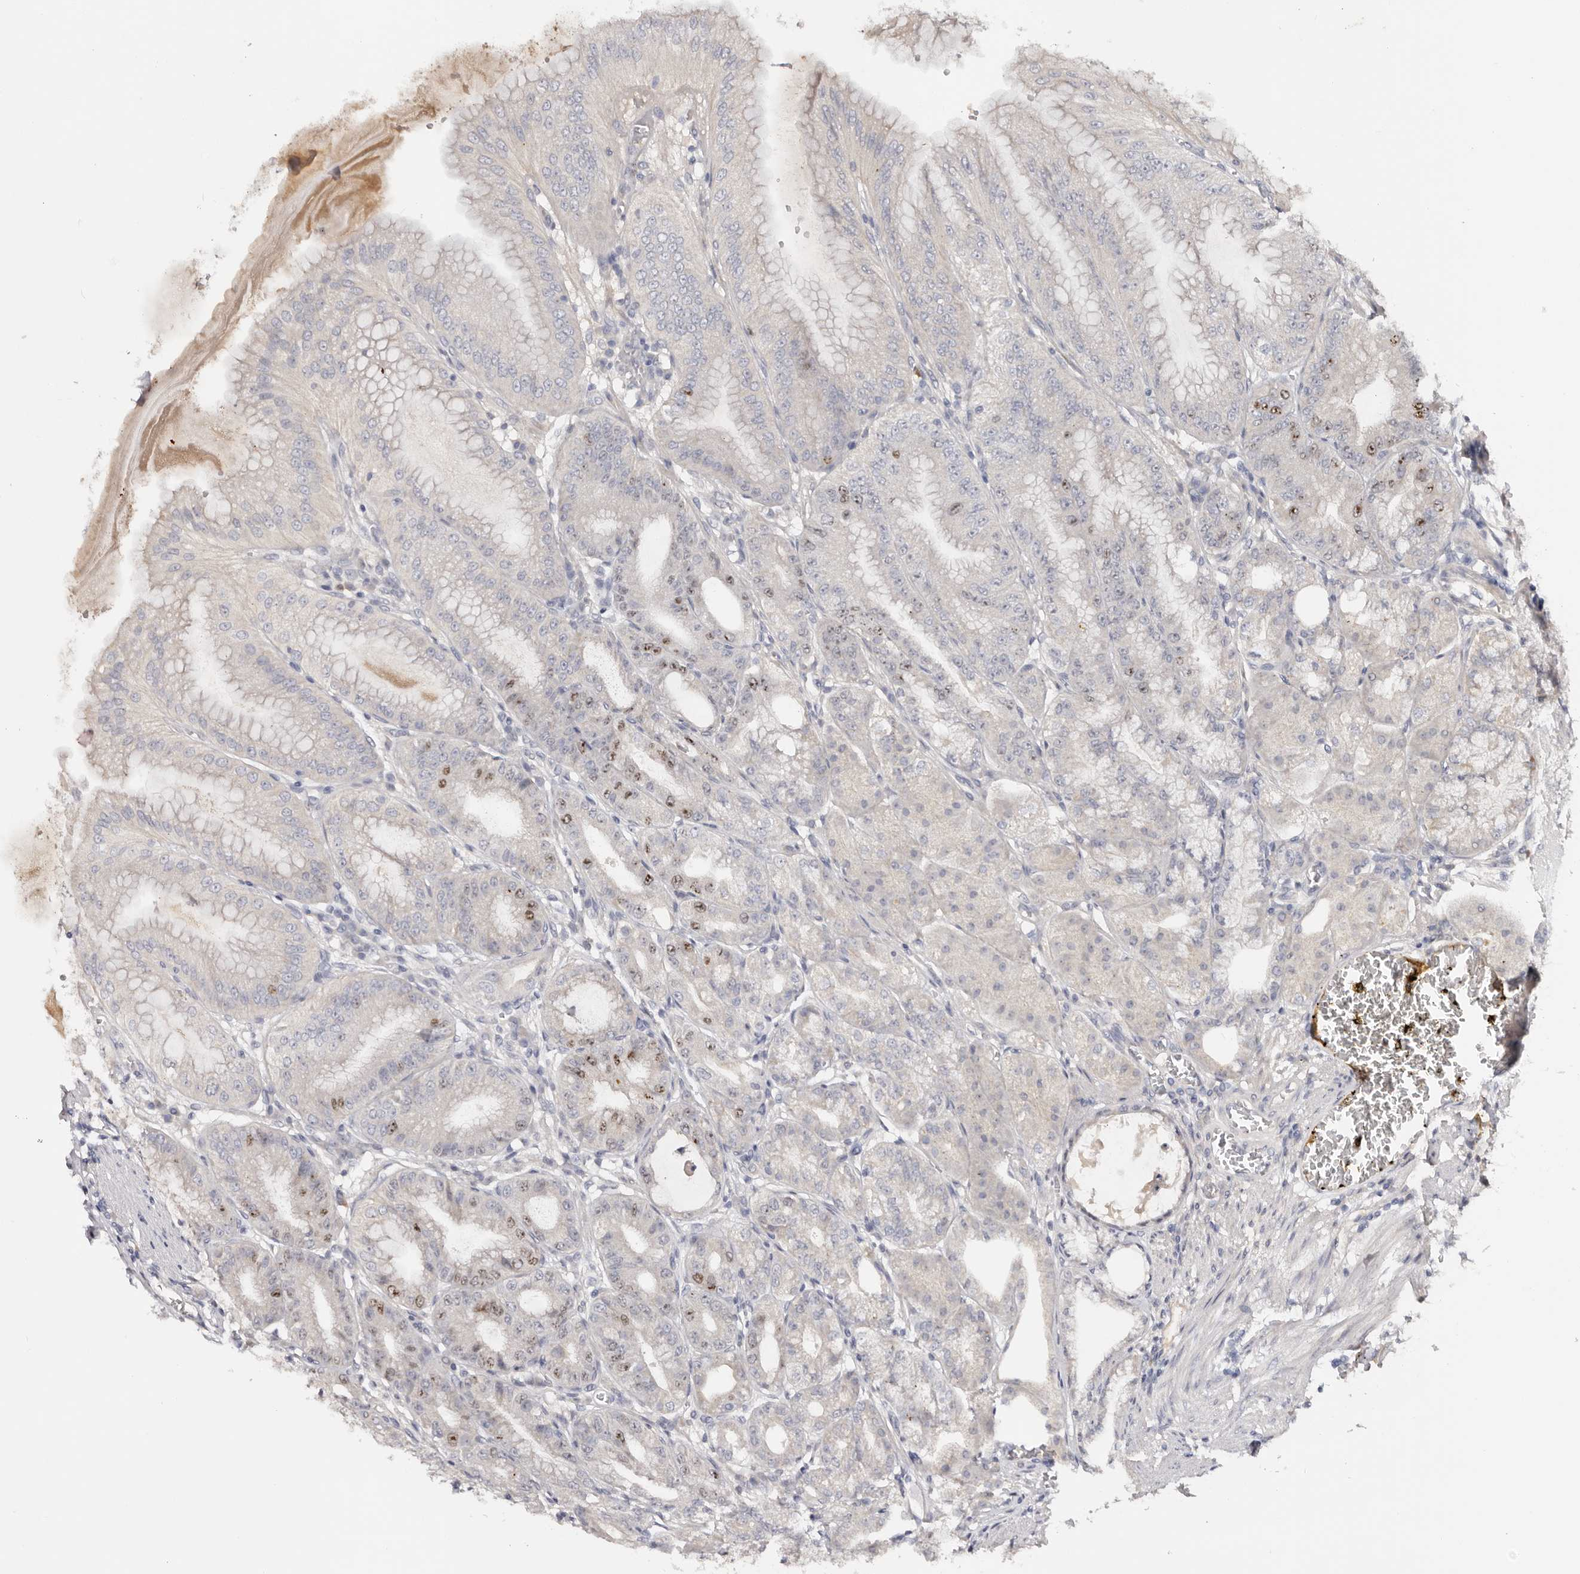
{"staining": {"intensity": "moderate", "quantity": "<25%", "location": "nuclear"}, "tissue": "stomach", "cell_type": "Glandular cells", "image_type": "normal", "snomed": [{"axis": "morphology", "description": "Normal tissue, NOS"}, {"axis": "topography", "description": "Stomach, lower"}], "caption": "The immunohistochemical stain labels moderate nuclear staining in glandular cells of unremarkable stomach.", "gene": "CCDC190", "patient": {"sex": "male", "age": 71}}